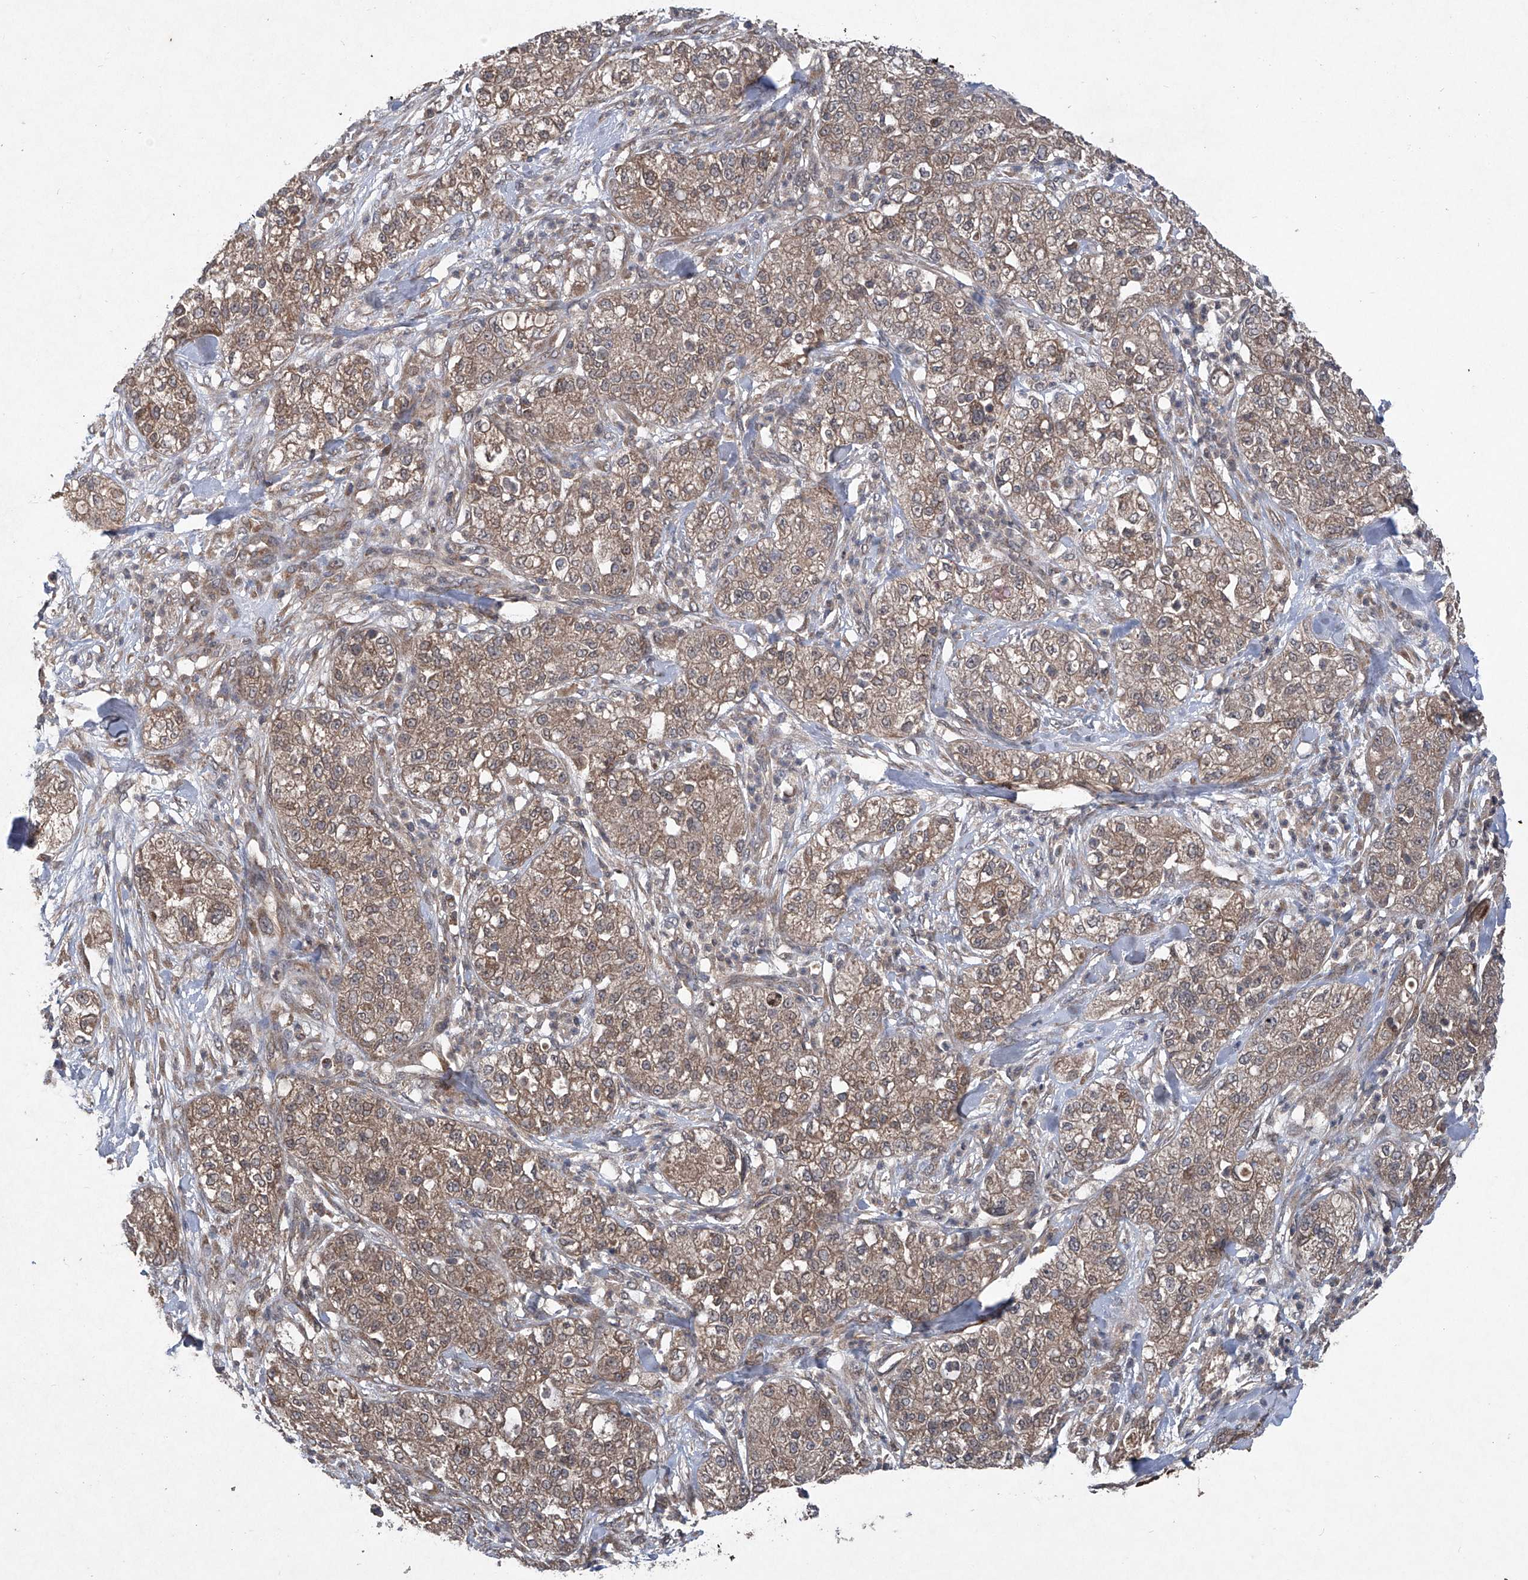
{"staining": {"intensity": "moderate", "quantity": ">75%", "location": "cytoplasmic/membranous"}, "tissue": "pancreatic cancer", "cell_type": "Tumor cells", "image_type": "cancer", "snomed": [{"axis": "morphology", "description": "Adenocarcinoma, NOS"}, {"axis": "topography", "description": "Pancreas"}], "caption": "Pancreatic adenocarcinoma was stained to show a protein in brown. There is medium levels of moderate cytoplasmic/membranous staining in approximately >75% of tumor cells.", "gene": "SUMF2", "patient": {"sex": "female", "age": 78}}